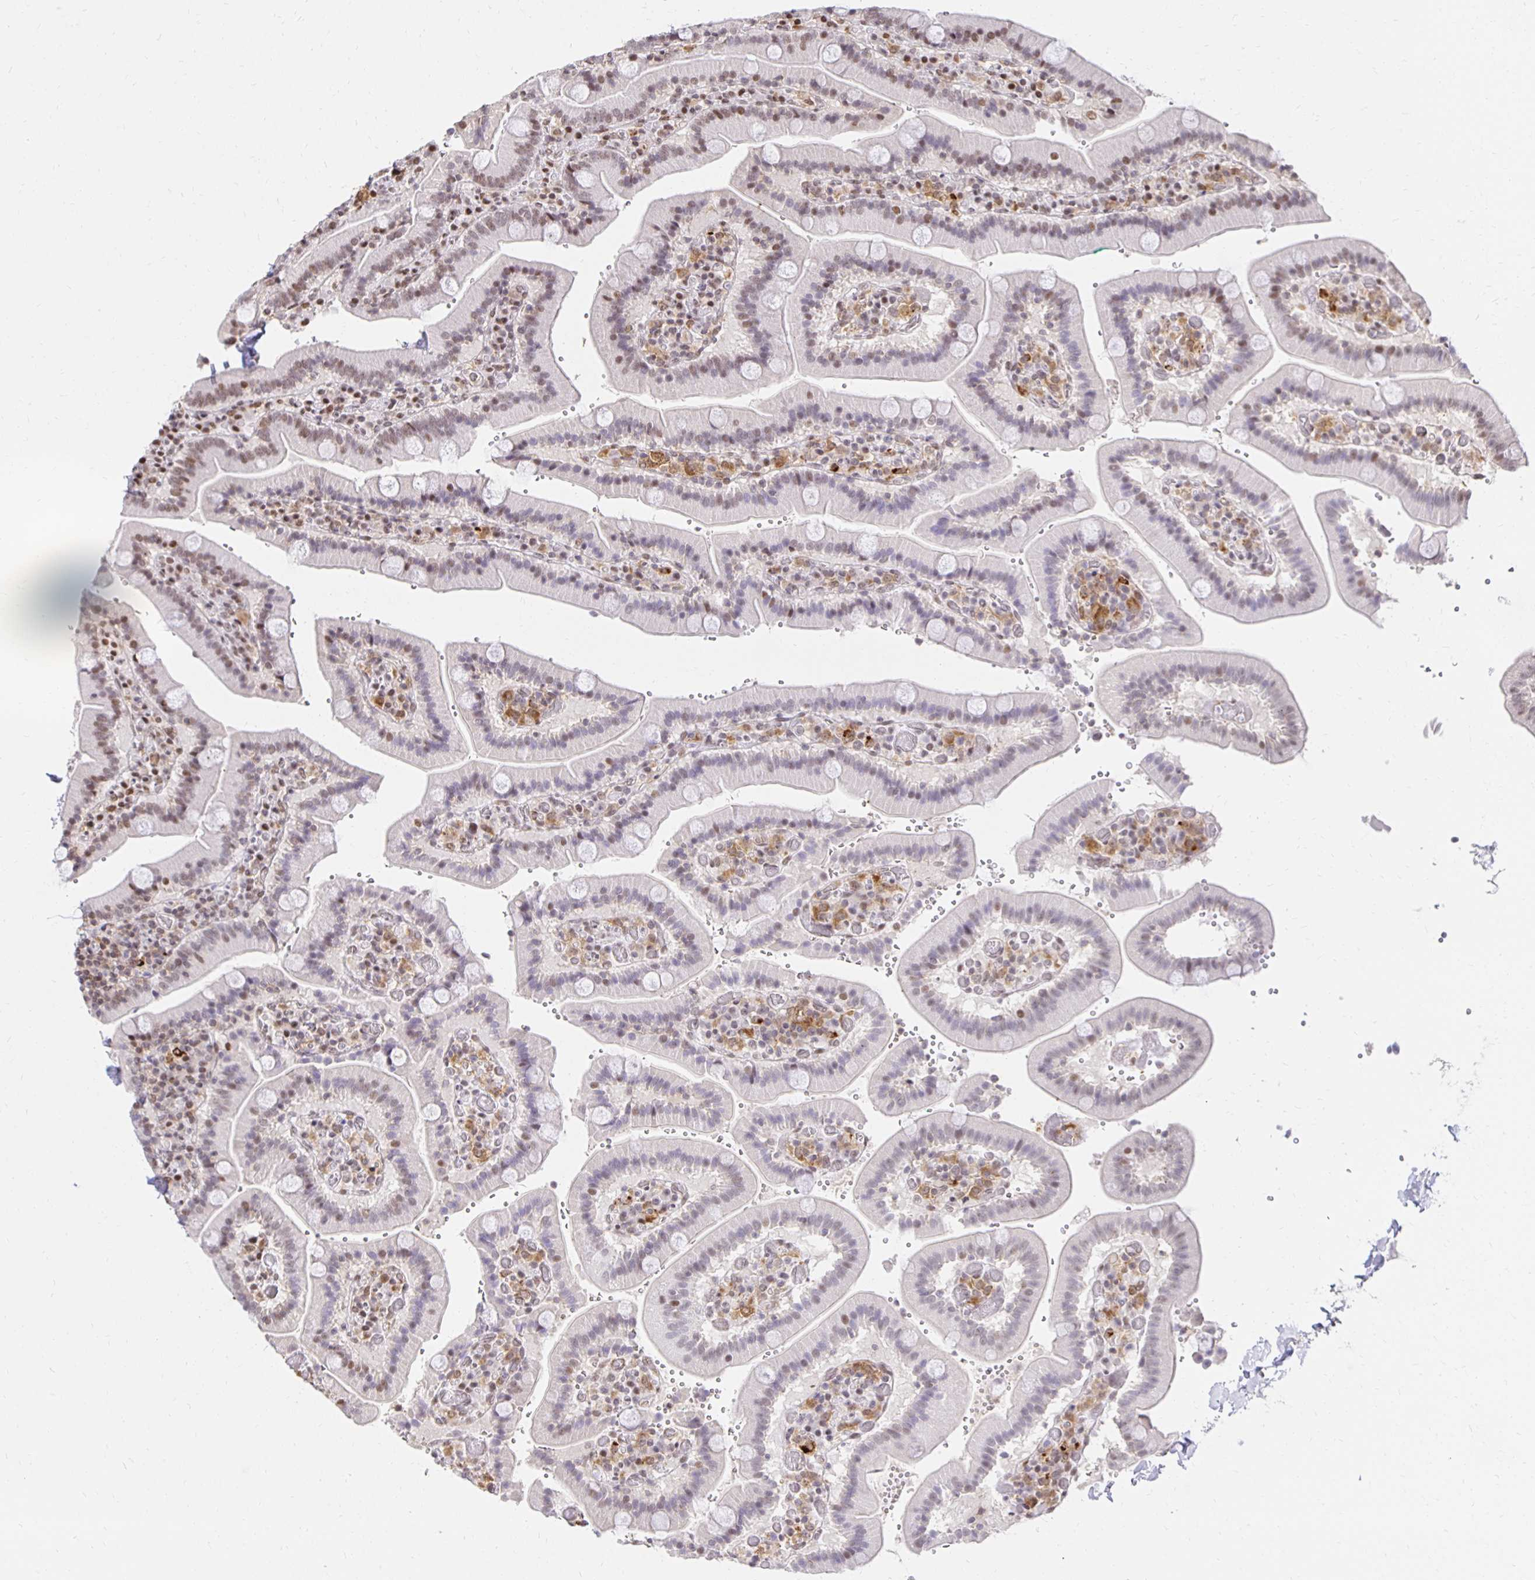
{"staining": {"intensity": "moderate", "quantity": "25%-75%", "location": "nuclear"}, "tissue": "duodenum", "cell_type": "Glandular cells", "image_type": "normal", "snomed": [{"axis": "morphology", "description": "Normal tissue, NOS"}, {"axis": "topography", "description": "Duodenum"}], "caption": "This micrograph demonstrates immunohistochemistry (IHC) staining of benign human duodenum, with medium moderate nuclear staining in about 25%-75% of glandular cells.", "gene": "ZNF579", "patient": {"sex": "female", "age": 62}}